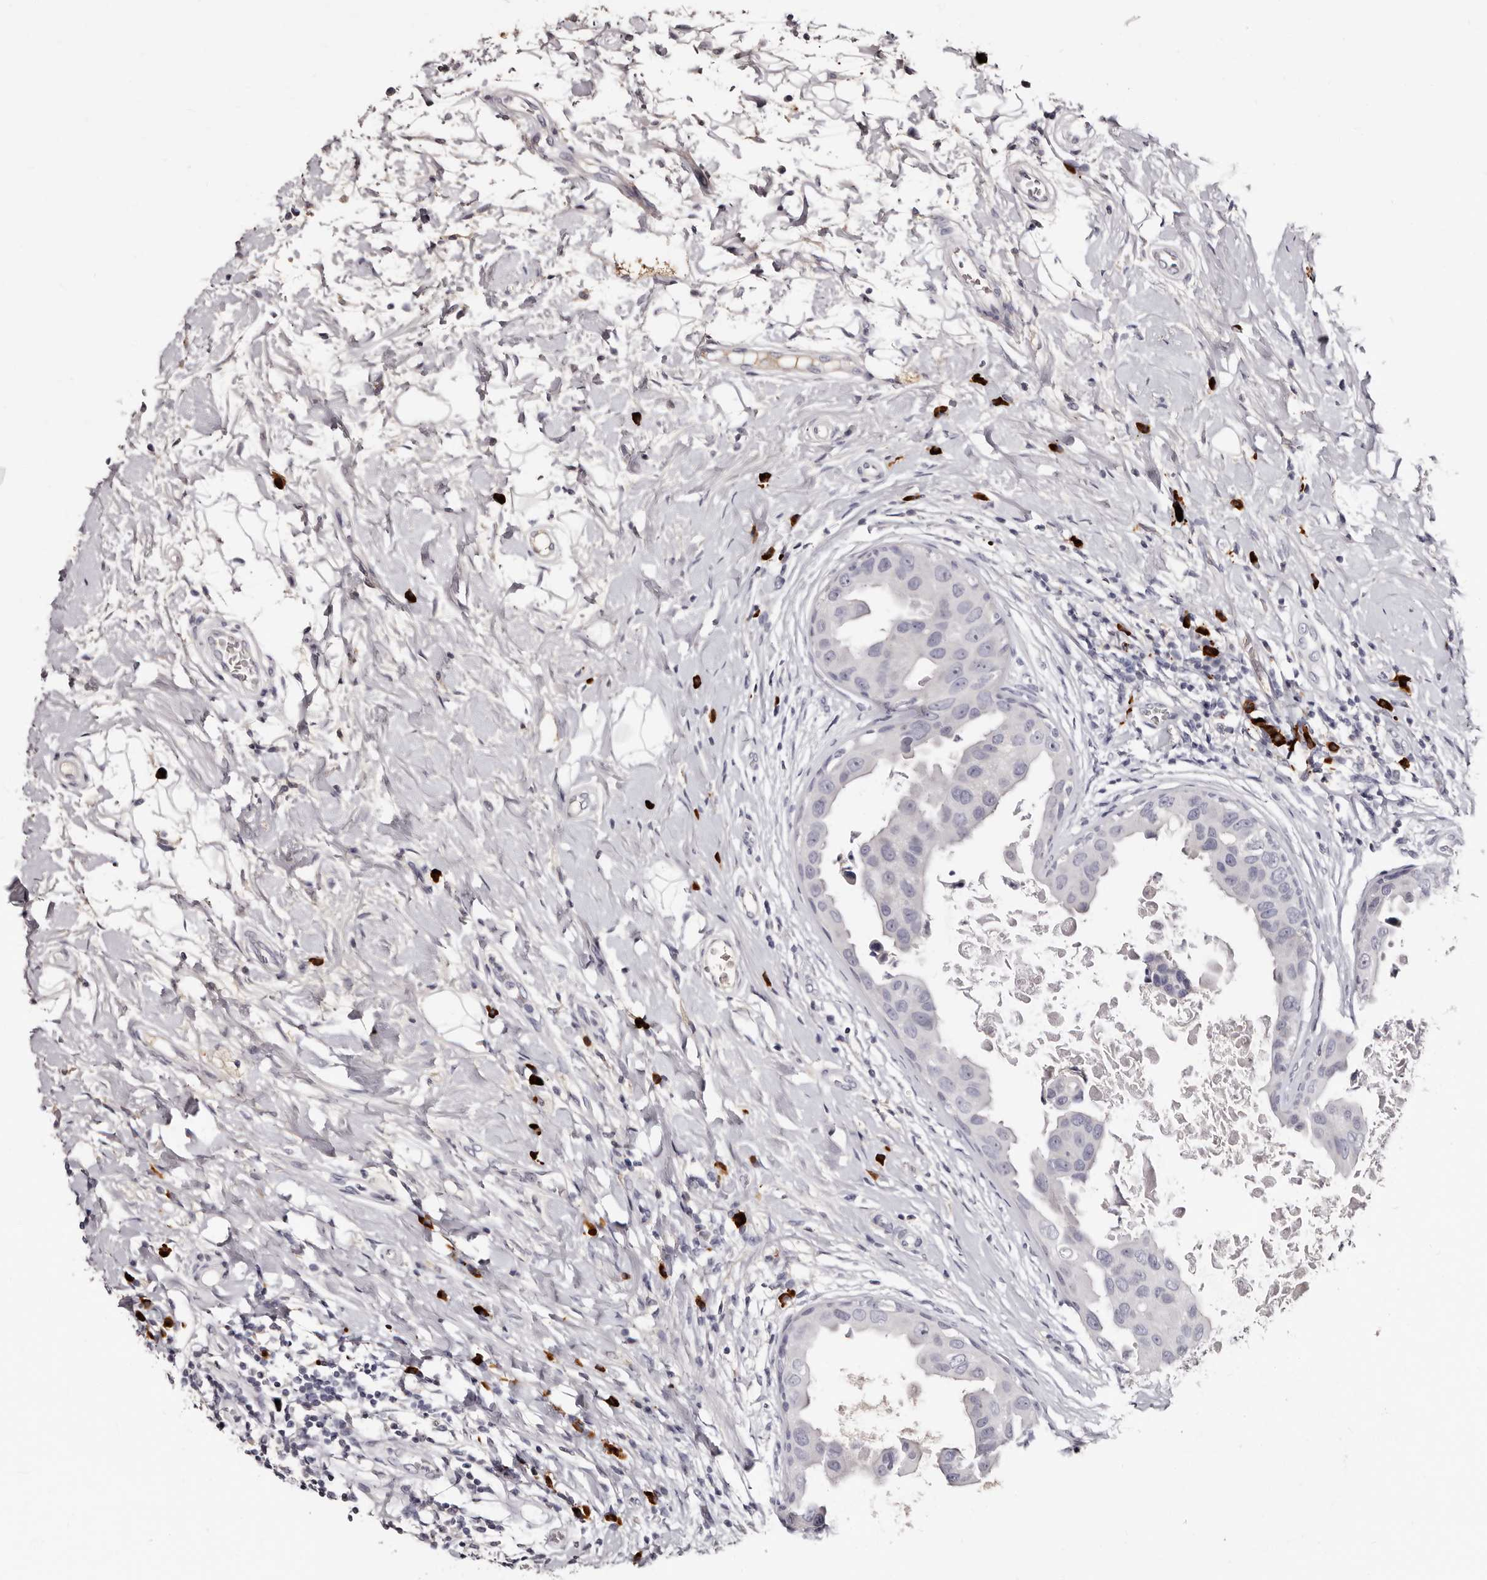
{"staining": {"intensity": "negative", "quantity": "none", "location": "none"}, "tissue": "breast cancer", "cell_type": "Tumor cells", "image_type": "cancer", "snomed": [{"axis": "morphology", "description": "Duct carcinoma"}, {"axis": "topography", "description": "Breast"}], "caption": "IHC micrograph of breast cancer (intraductal carcinoma) stained for a protein (brown), which exhibits no expression in tumor cells.", "gene": "TBC1D22B", "patient": {"sex": "female", "age": 27}}